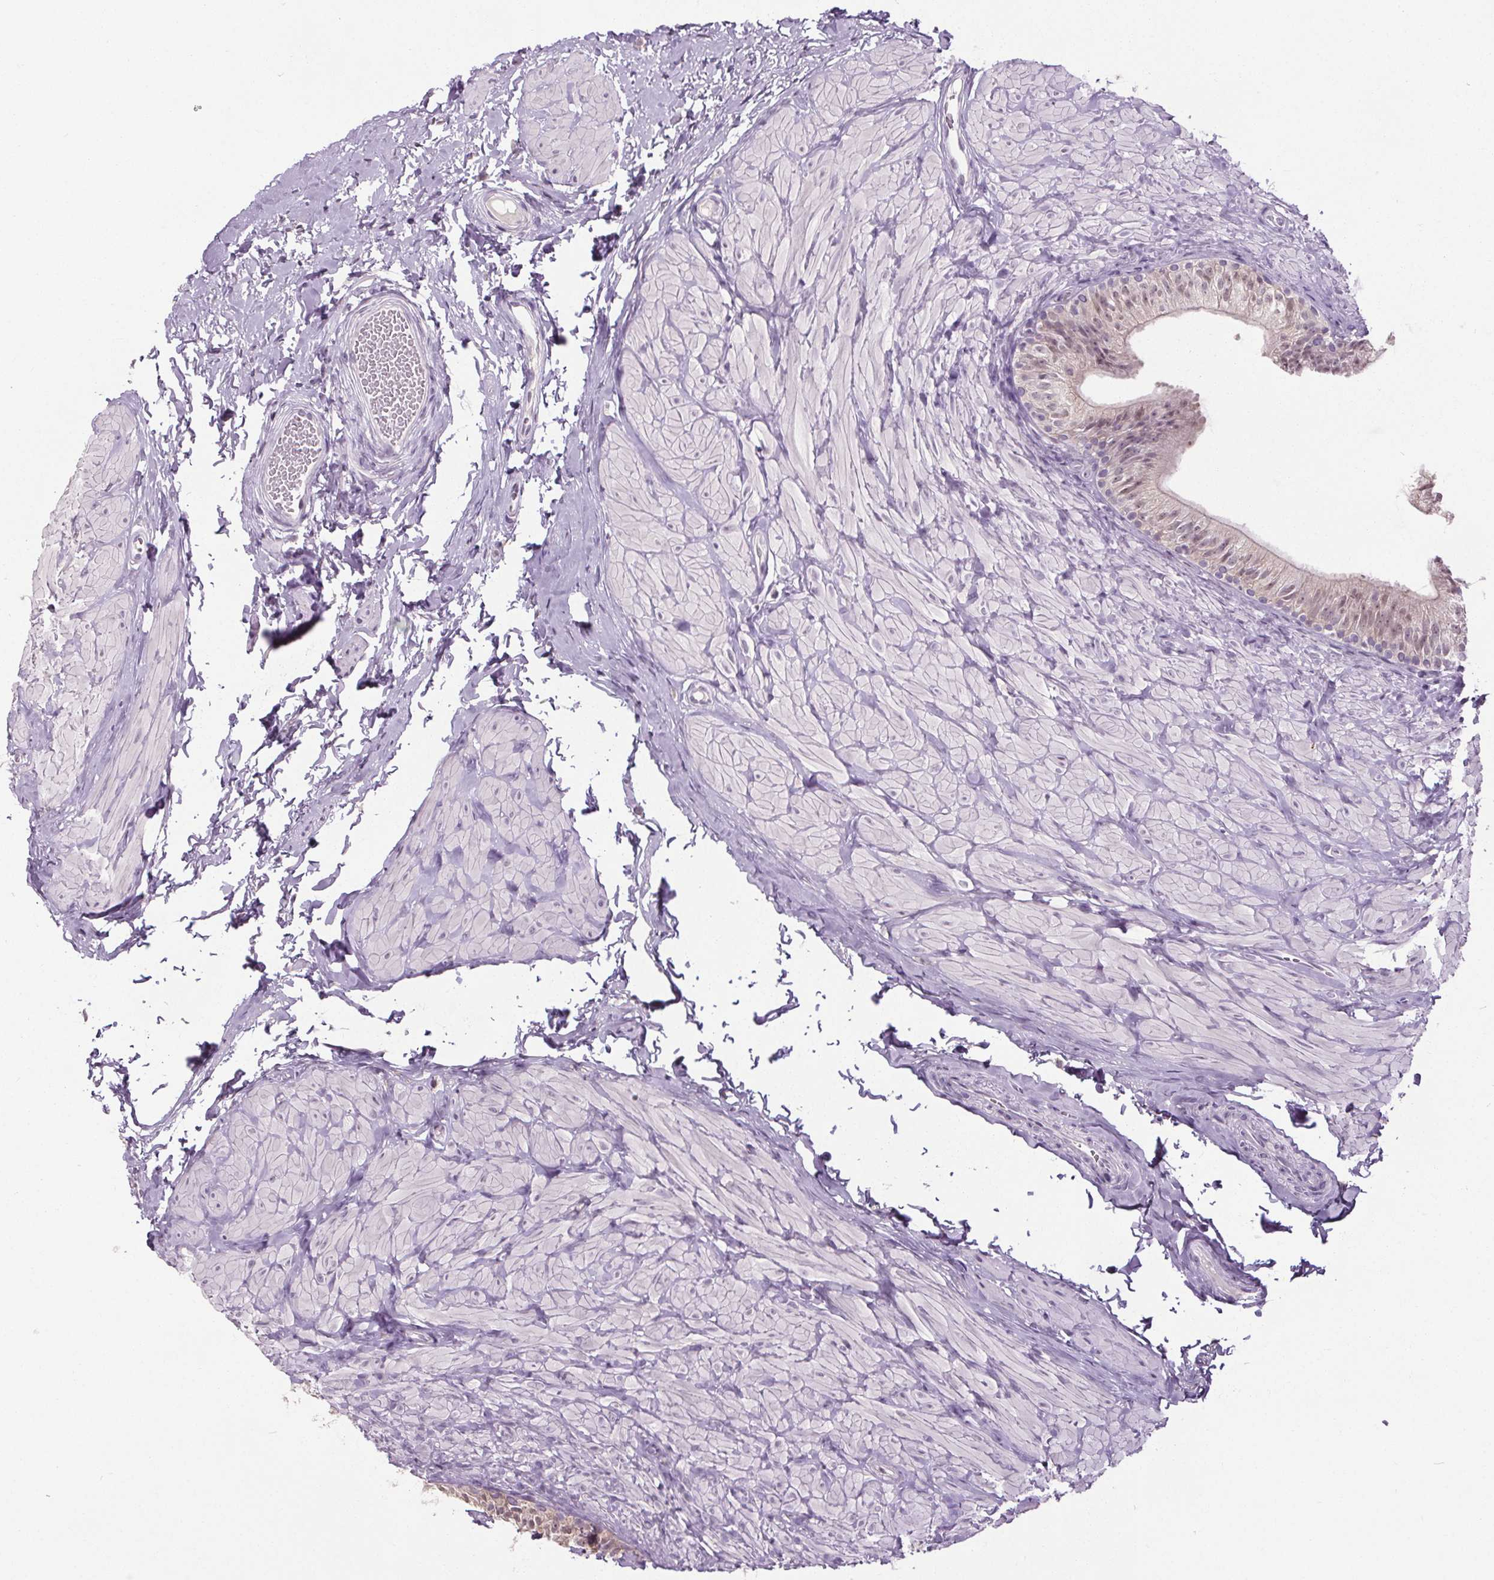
{"staining": {"intensity": "negative", "quantity": "none", "location": "none"}, "tissue": "epididymis", "cell_type": "Glandular cells", "image_type": "normal", "snomed": [{"axis": "morphology", "description": "Normal tissue, NOS"}, {"axis": "topography", "description": "Epididymis, spermatic cord, NOS"}, {"axis": "topography", "description": "Epididymis"}, {"axis": "topography", "description": "Peripheral nerve tissue"}], "caption": "There is no significant expression in glandular cells of epididymis. (DAB IHC visualized using brightfield microscopy, high magnification).", "gene": "SLC2A9", "patient": {"sex": "male", "age": 29}}